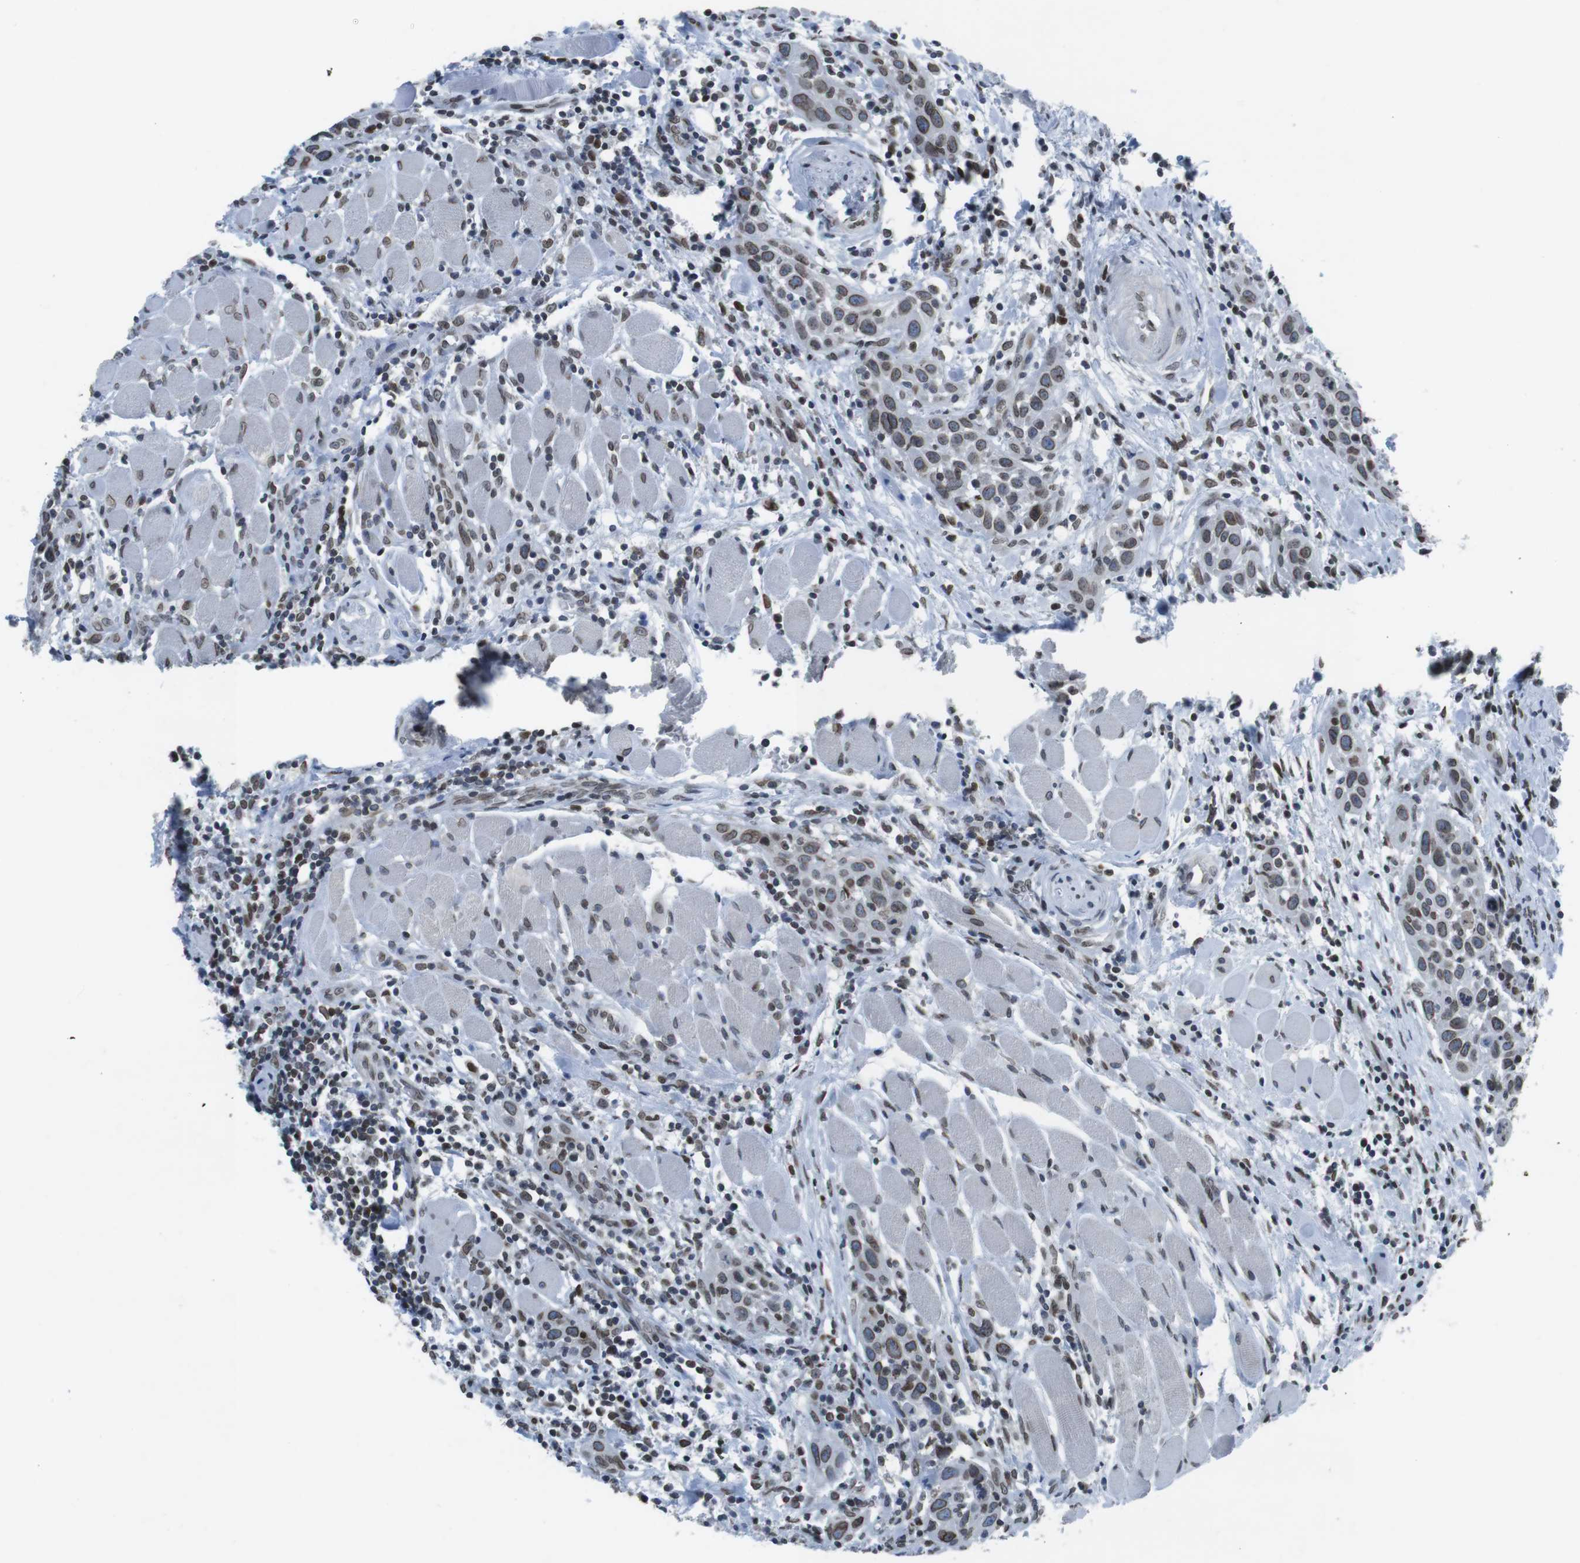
{"staining": {"intensity": "moderate", "quantity": ">75%", "location": "cytoplasmic/membranous,nuclear"}, "tissue": "head and neck cancer", "cell_type": "Tumor cells", "image_type": "cancer", "snomed": [{"axis": "morphology", "description": "Squamous cell carcinoma, NOS"}, {"axis": "topography", "description": "Oral tissue"}, {"axis": "topography", "description": "Head-Neck"}], "caption": "Moderate cytoplasmic/membranous and nuclear positivity for a protein is present in about >75% of tumor cells of head and neck cancer using IHC.", "gene": "MAD1L1", "patient": {"sex": "female", "age": 50}}